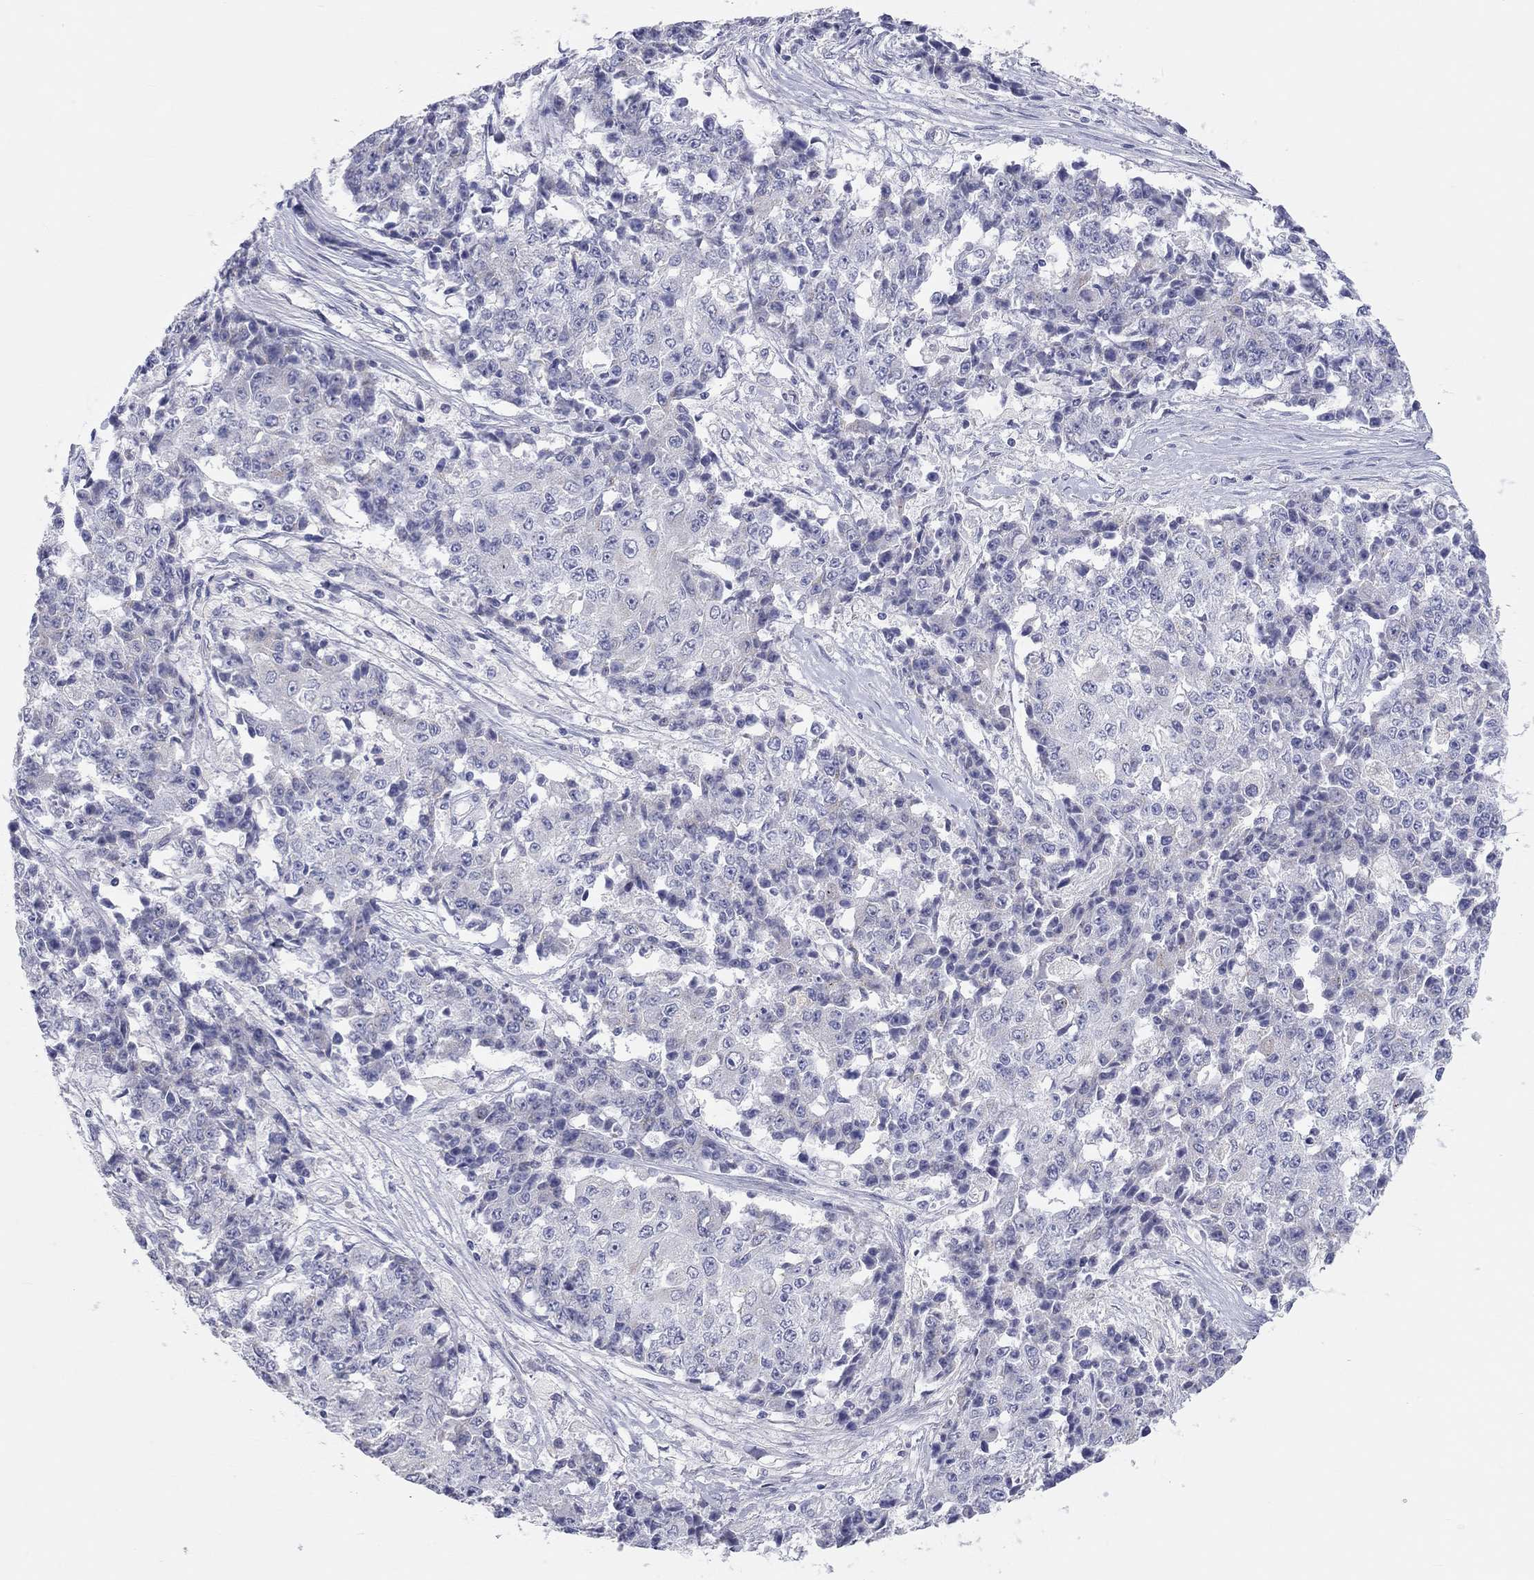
{"staining": {"intensity": "negative", "quantity": "none", "location": "none"}, "tissue": "ovarian cancer", "cell_type": "Tumor cells", "image_type": "cancer", "snomed": [{"axis": "morphology", "description": "Carcinoma, endometroid"}, {"axis": "topography", "description": "Ovary"}], "caption": "This photomicrograph is of ovarian endometroid carcinoma stained with immunohistochemistry (IHC) to label a protein in brown with the nuclei are counter-stained blue. There is no expression in tumor cells.", "gene": "ST7L", "patient": {"sex": "female", "age": 42}}